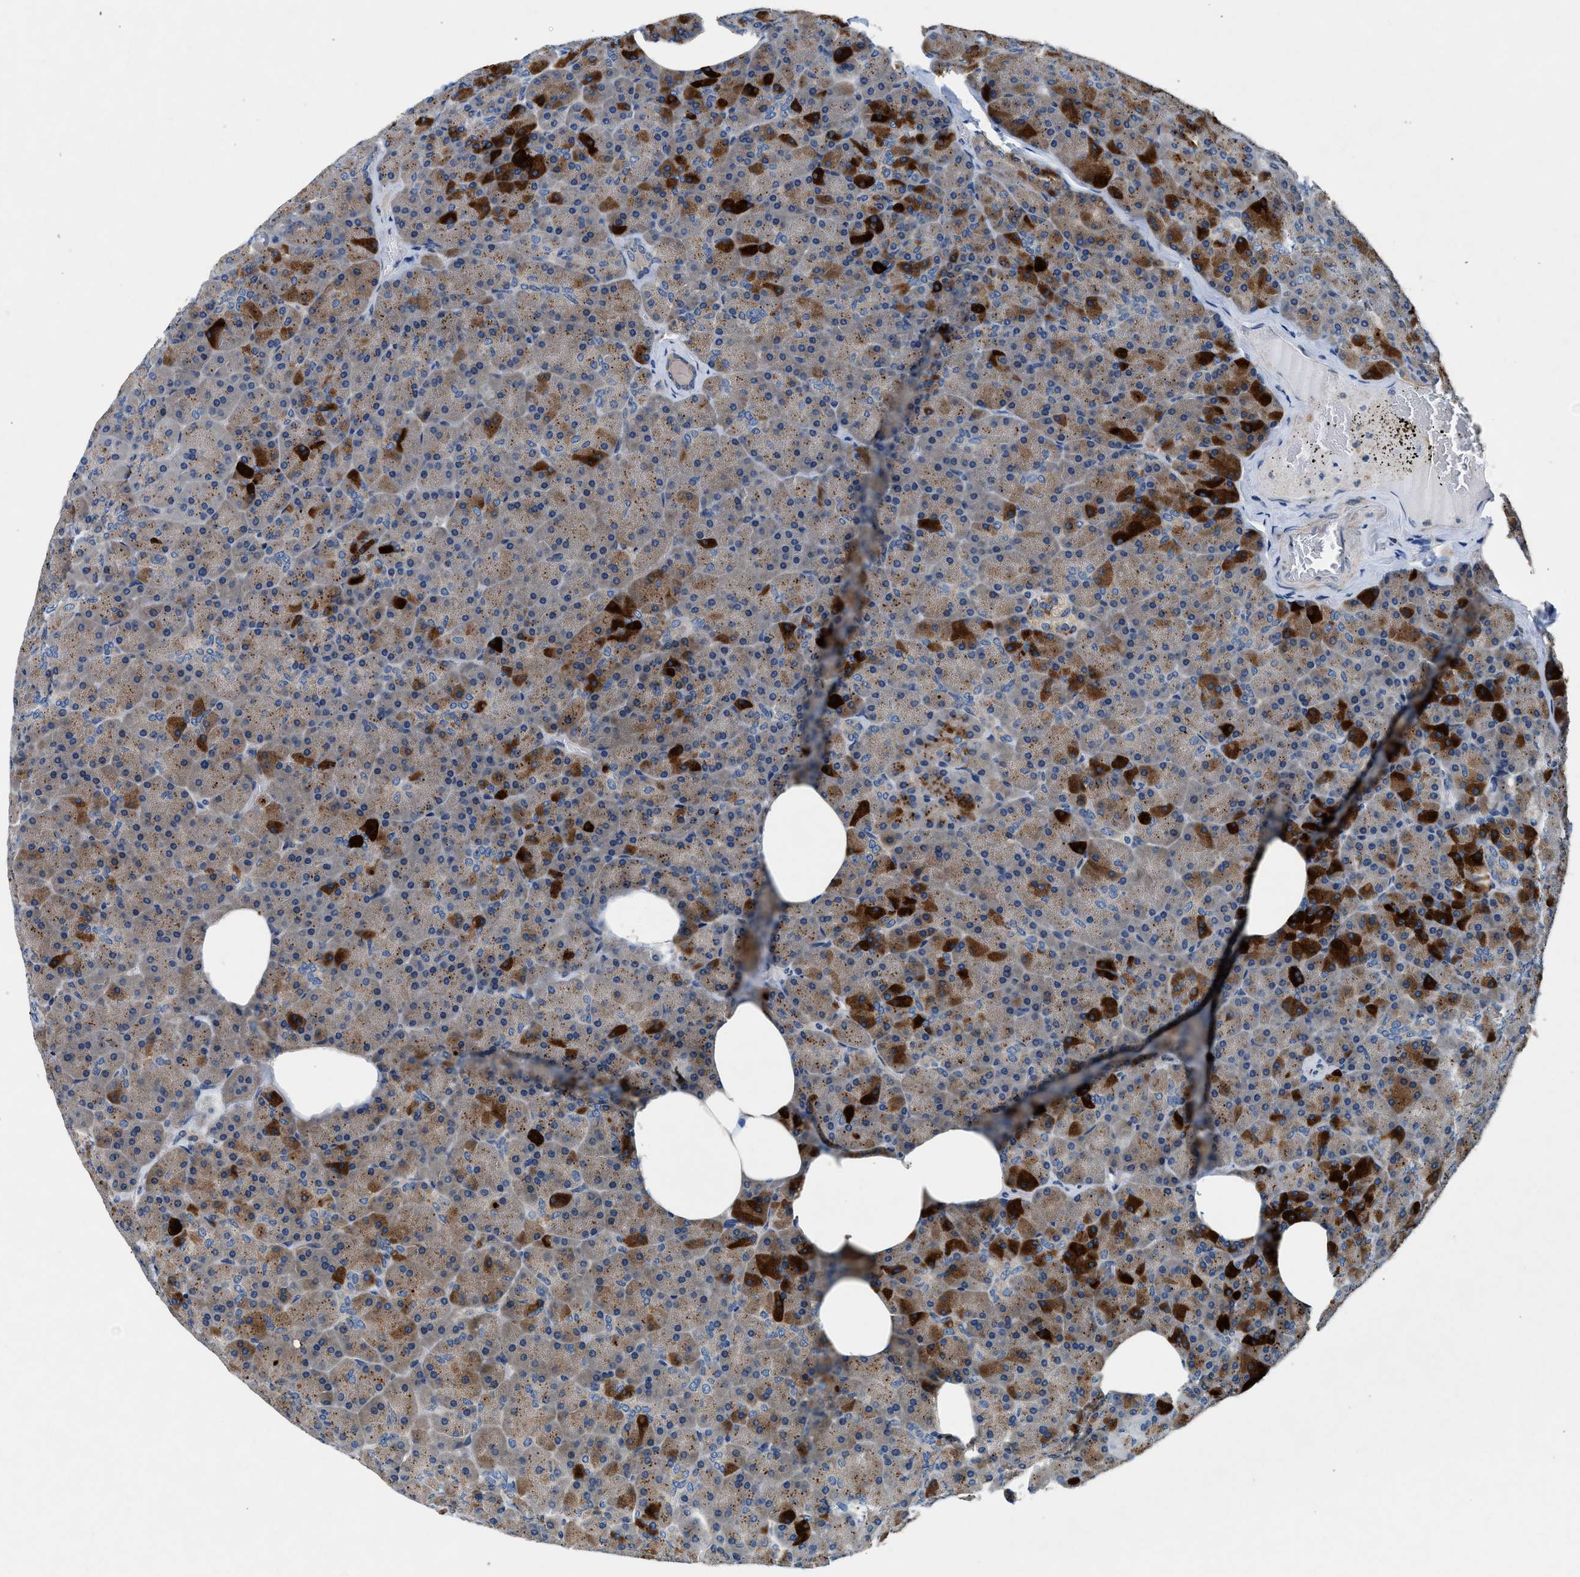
{"staining": {"intensity": "strong", "quantity": "25%-75%", "location": "cytoplasmic/membranous"}, "tissue": "pancreas", "cell_type": "Exocrine glandular cells", "image_type": "normal", "snomed": [{"axis": "morphology", "description": "Normal tissue, NOS"}, {"axis": "topography", "description": "Pancreas"}], "caption": "Protein staining displays strong cytoplasmic/membranous positivity in approximately 25%-75% of exocrine glandular cells in normal pancreas.", "gene": "COPS2", "patient": {"sex": "female", "age": 35}}